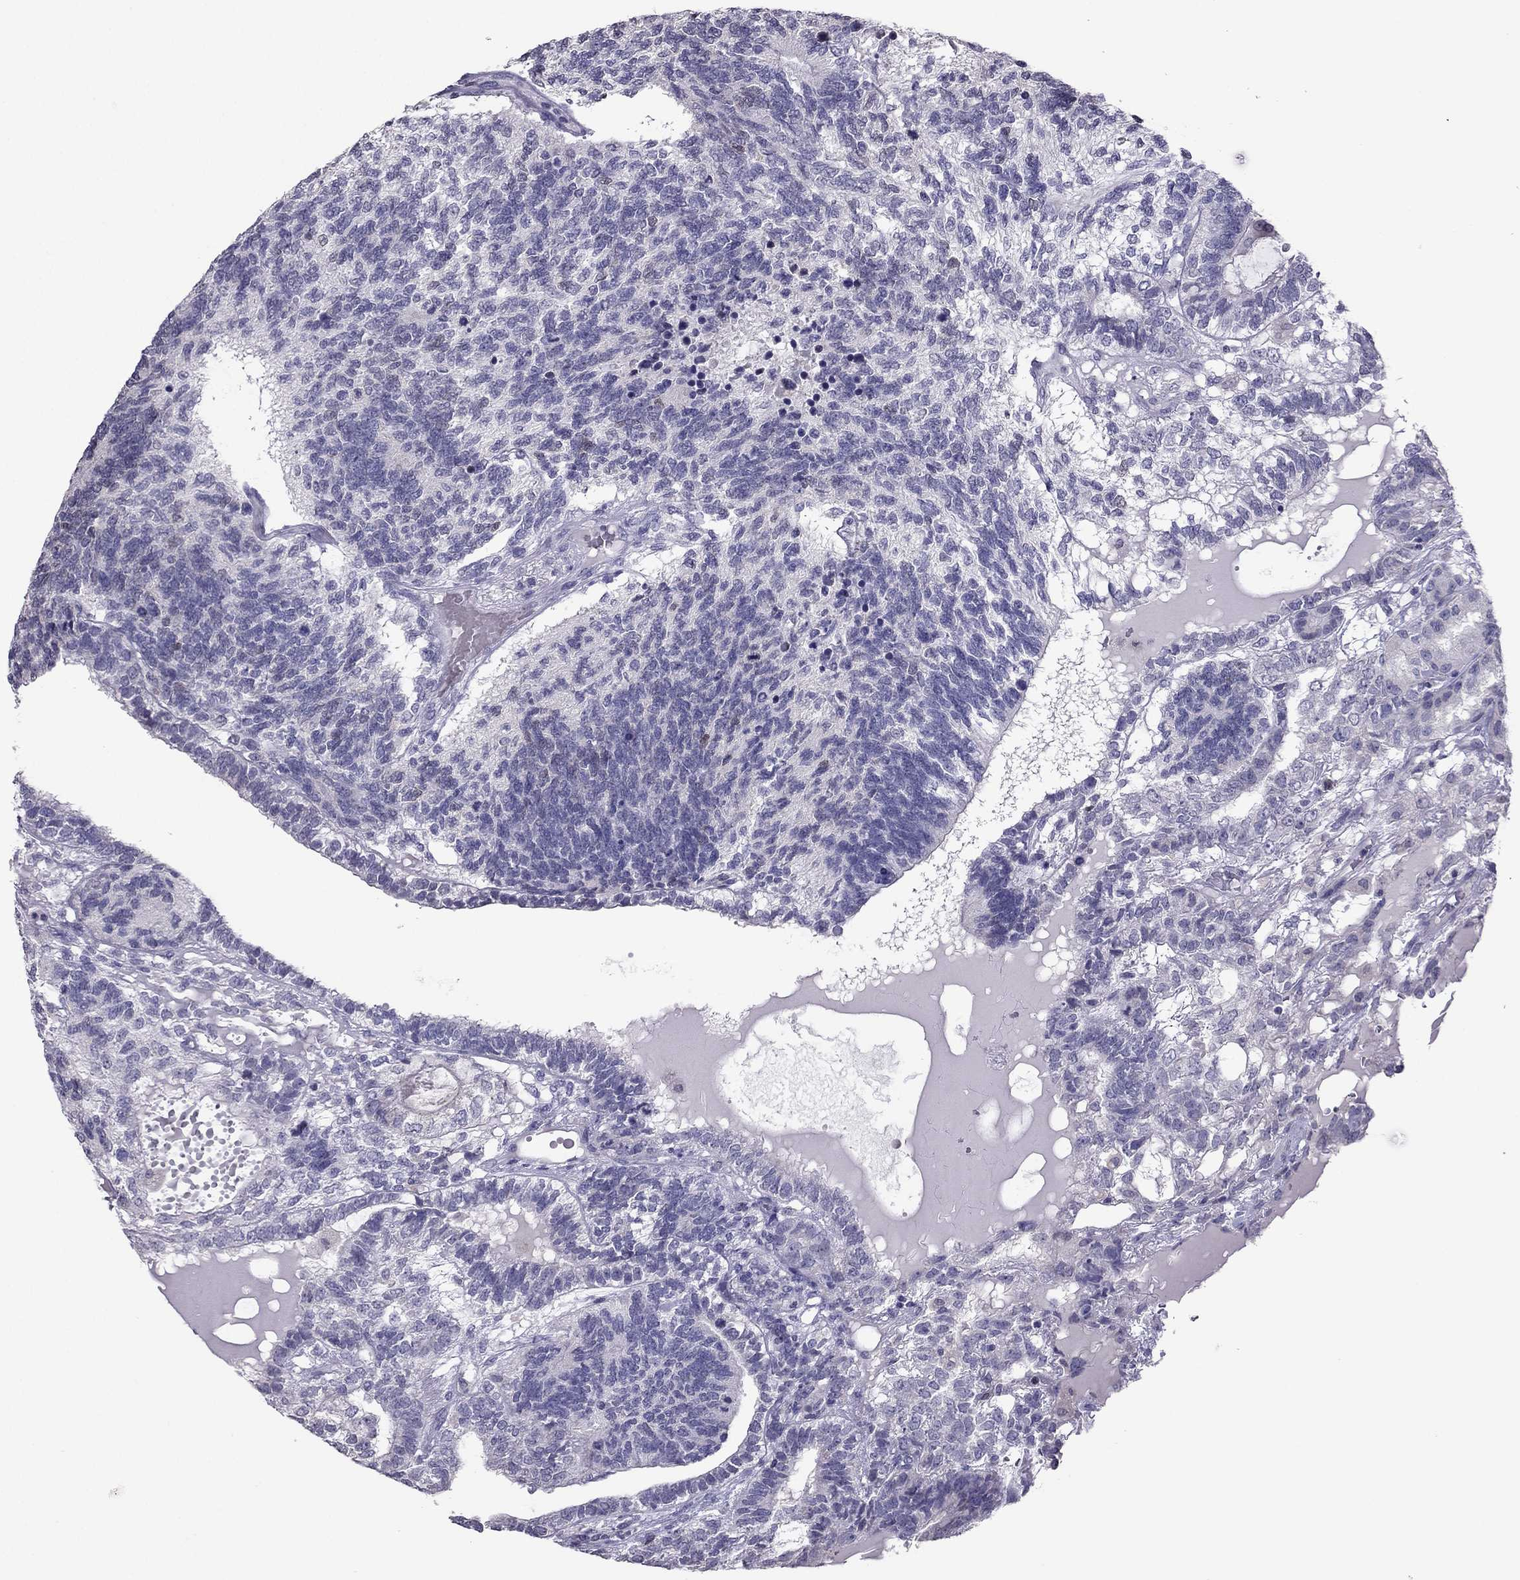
{"staining": {"intensity": "negative", "quantity": "none", "location": "none"}, "tissue": "testis cancer", "cell_type": "Tumor cells", "image_type": "cancer", "snomed": [{"axis": "morphology", "description": "Seminoma, NOS"}, {"axis": "morphology", "description": "Carcinoma, Embryonal, NOS"}, {"axis": "topography", "description": "Testis"}], "caption": "DAB (3,3'-diaminobenzidine) immunohistochemical staining of embryonal carcinoma (testis) exhibits no significant expression in tumor cells.", "gene": "RGS8", "patient": {"sex": "male", "age": 41}}